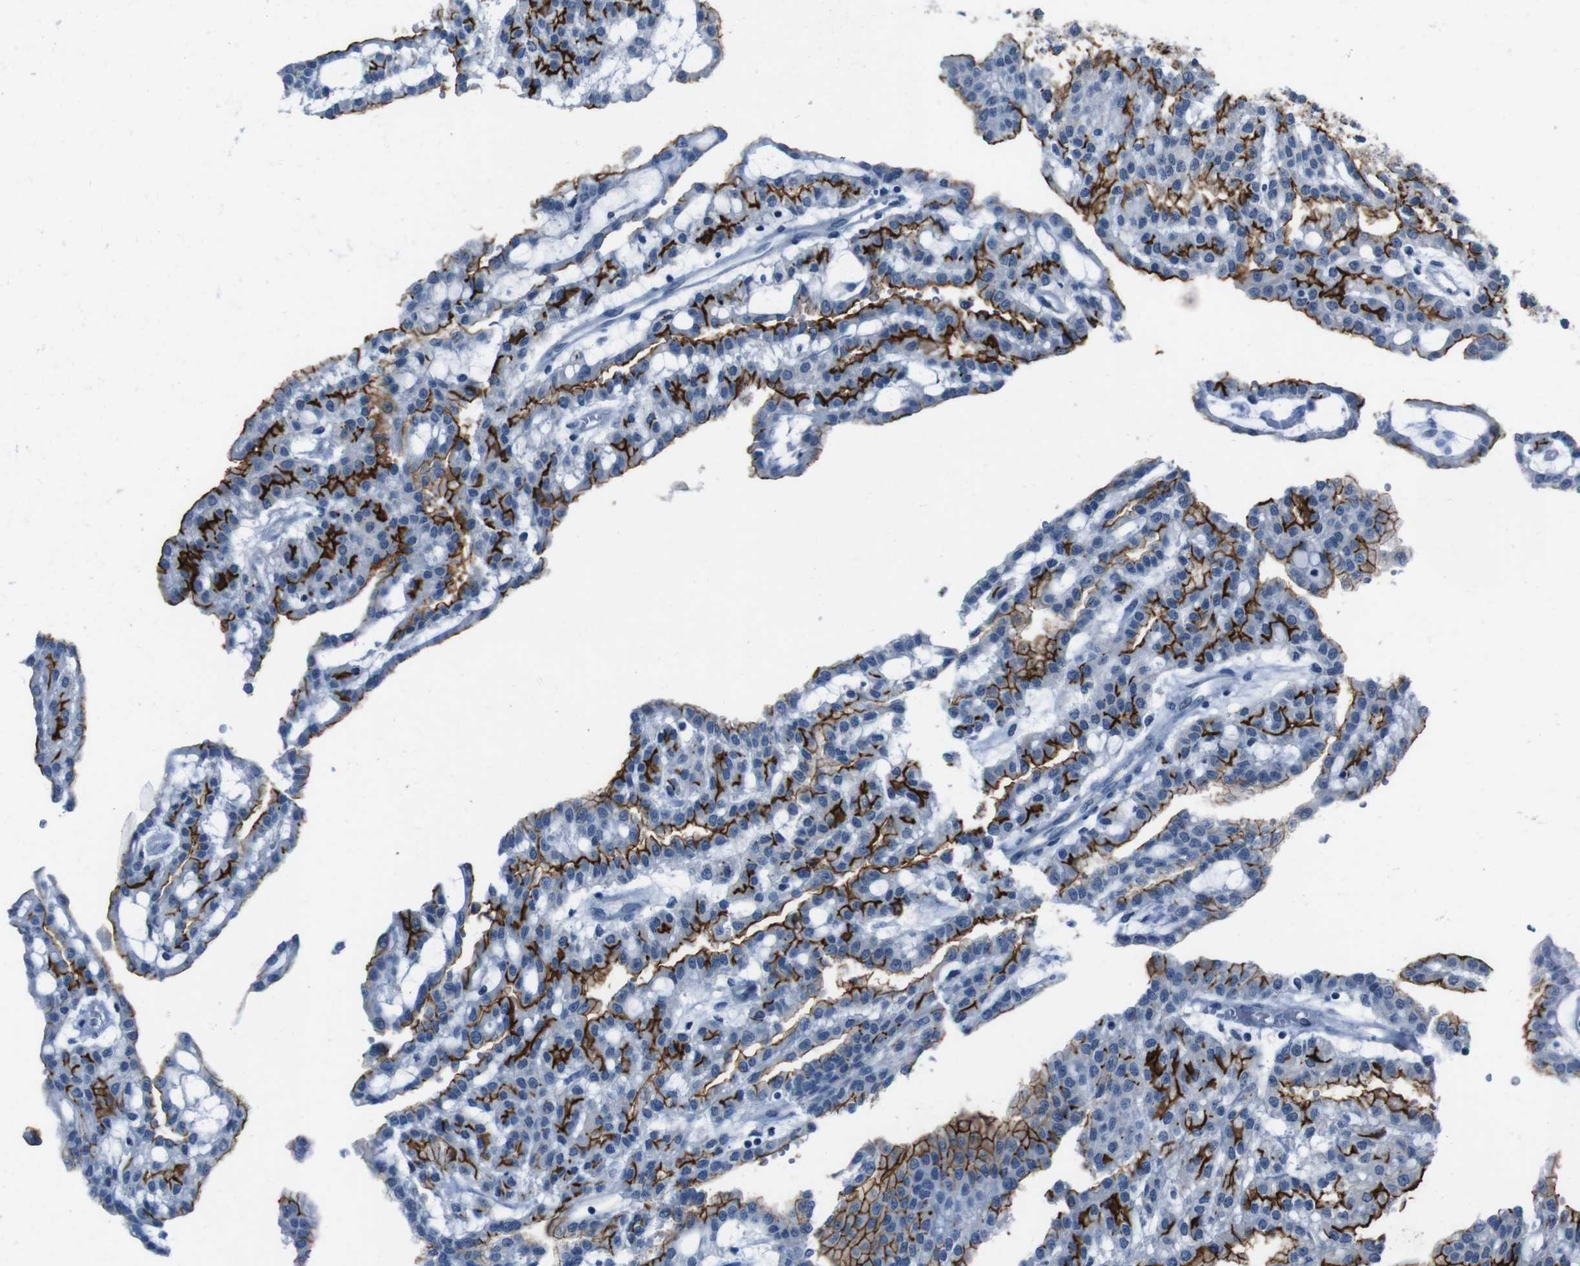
{"staining": {"intensity": "strong", "quantity": ">75%", "location": "cytoplasmic/membranous"}, "tissue": "renal cancer", "cell_type": "Tumor cells", "image_type": "cancer", "snomed": [{"axis": "morphology", "description": "Adenocarcinoma, NOS"}, {"axis": "topography", "description": "Kidney"}], "caption": "Renal adenocarcinoma stained for a protein (brown) displays strong cytoplasmic/membranous positive staining in about >75% of tumor cells.", "gene": "CDHR2", "patient": {"sex": "male", "age": 63}}